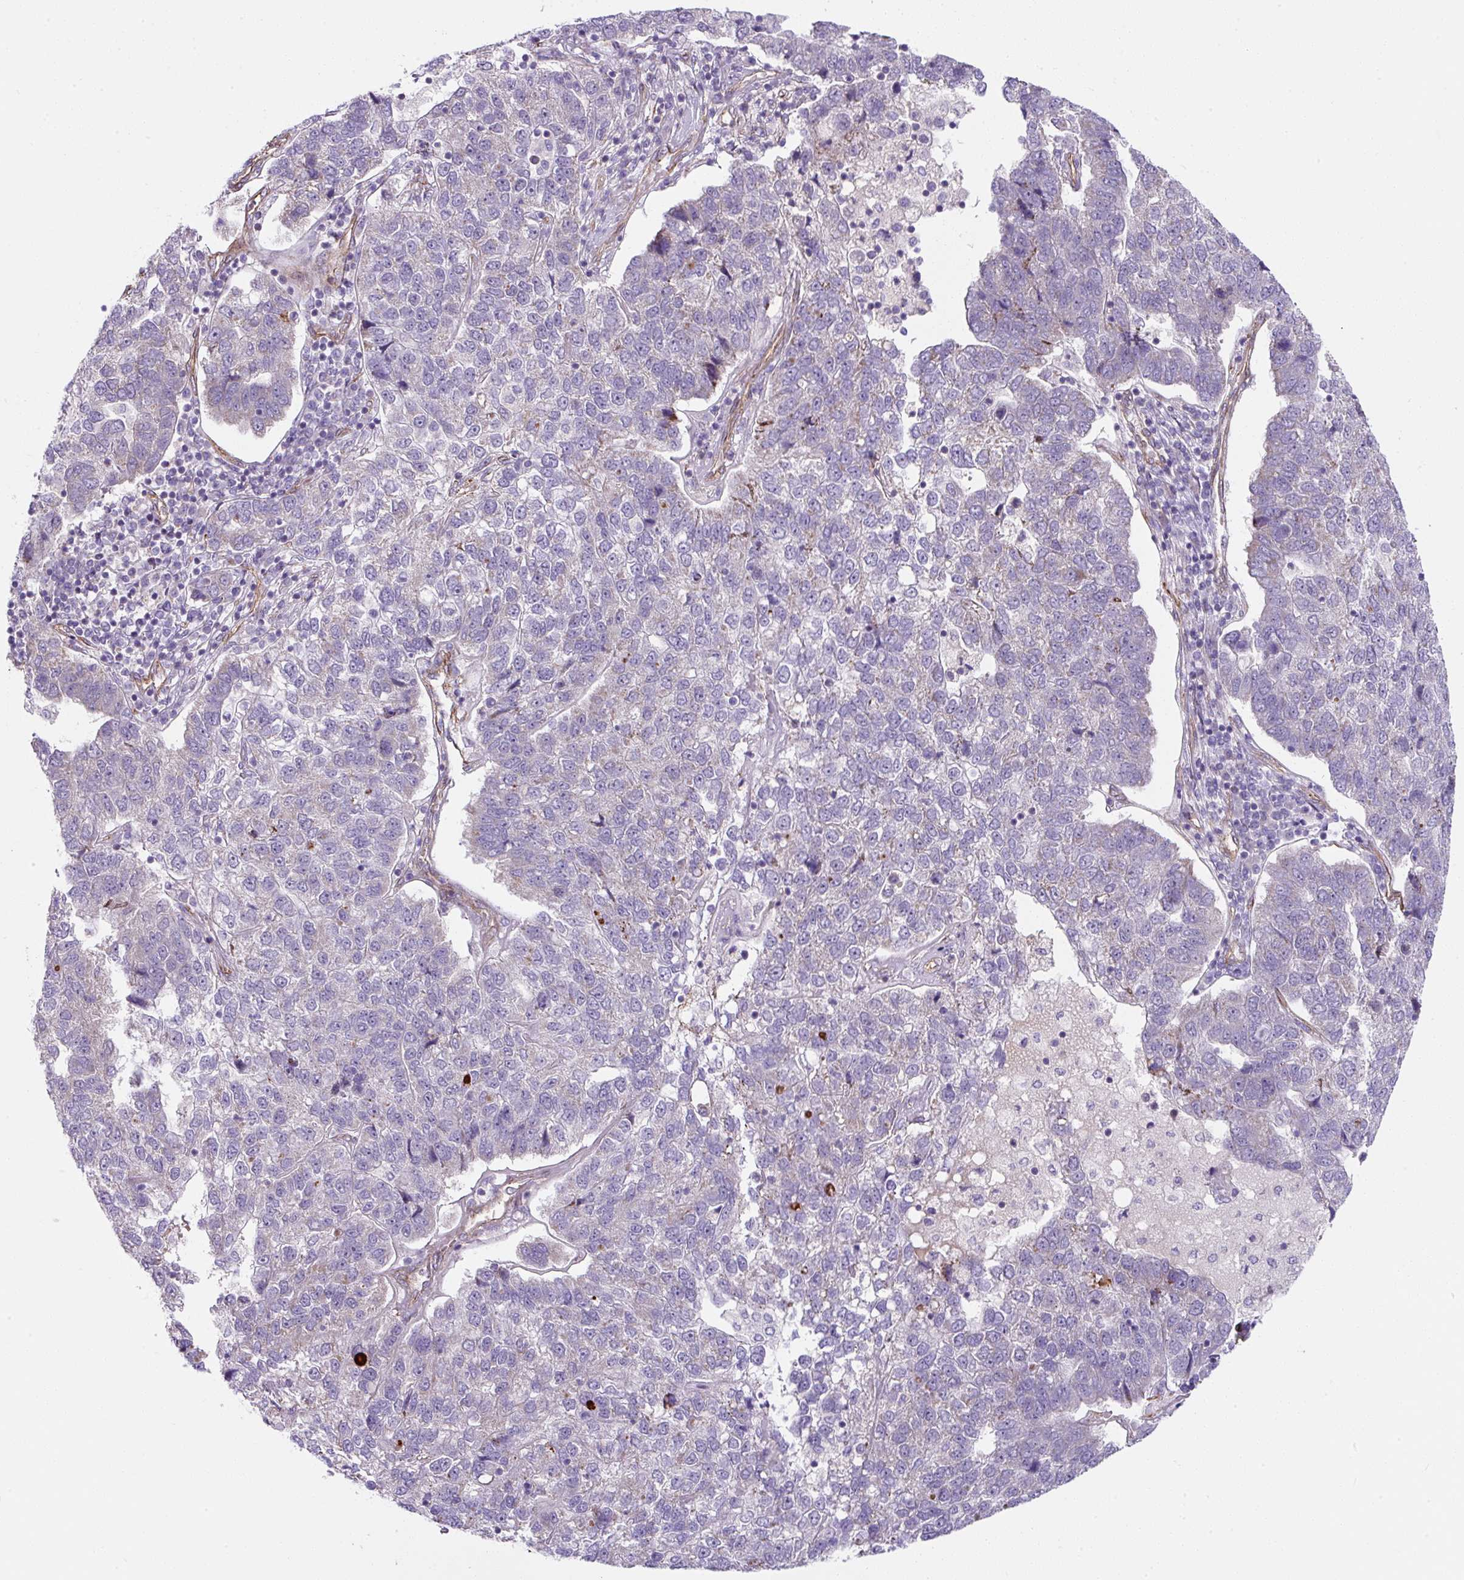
{"staining": {"intensity": "negative", "quantity": "none", "location": "none"}, "tissue": "pancreatic cancer", "cell_type": "Tumor cells", "image_type": "cancer", "snomed": [{"axis": "morphology", "description": "Adenocarcinoma, NOS"}, {"axis": "topography", "description": "Pancreas"}], "caption": "An image of human pancreatic cancer is negative for staining in tumor cells.", "gene": "ANKUB1", "patient": {"sex": "female", "age": 61}}